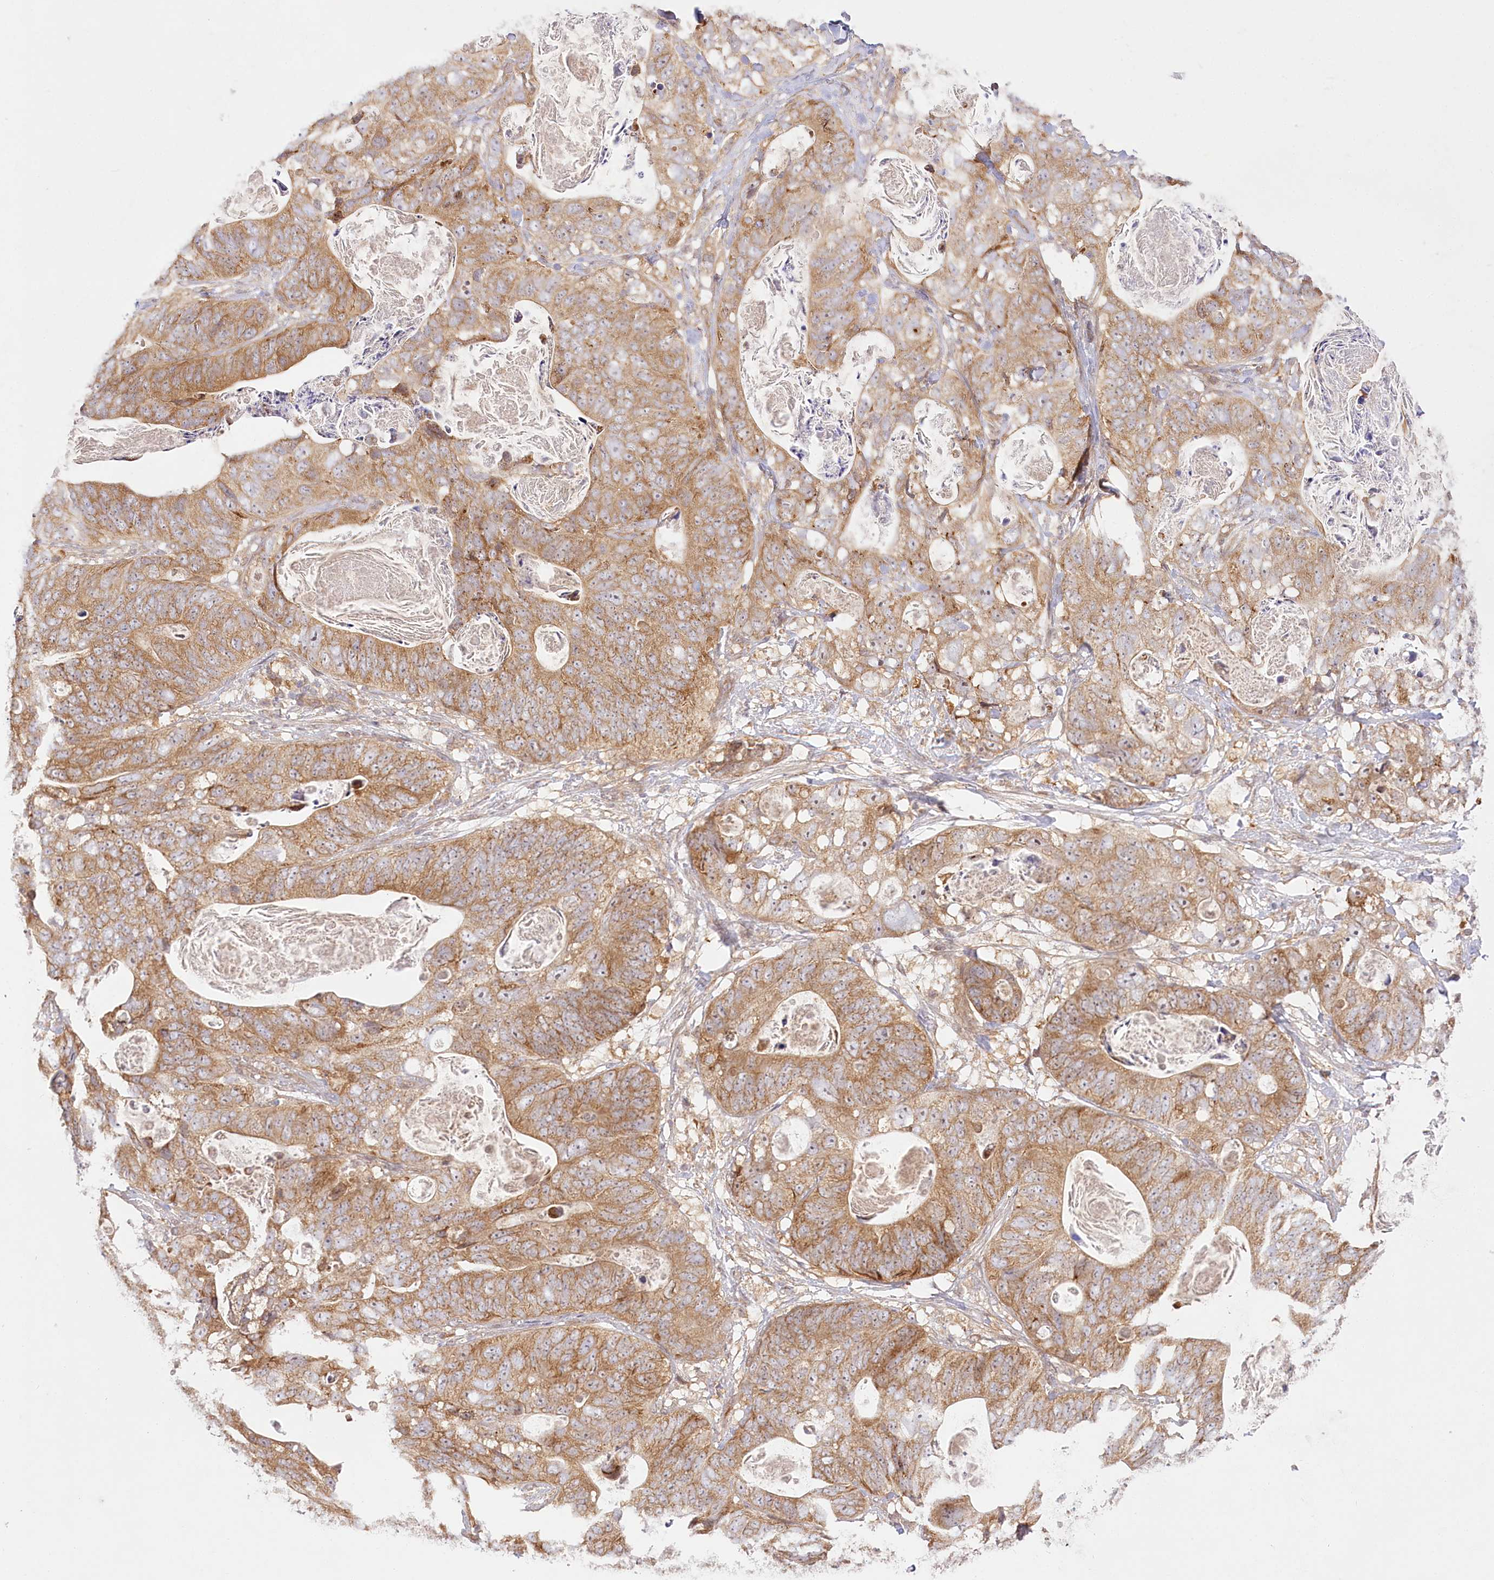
{"staining": {"intensity": "moderate", "quantity": ">75%", "location": "cytoplasmic/membranous"}, "tissue": "stomach cancer", "cell_type": "Tumor cells", "image_type": "cancer", "snomed": [{"axis": "morphology", "description": "Normal tissue, NOS"}, {"axis": "morphology", "description": "Adenocarcinoma, NOS"}, {"axis": "topography", "description": "Stomach"}], "caption": "About >75% of tumor cells in human stomach cancer reveal moderate cytoplasmic/membranous protein positivity as visualized by brown immunohistochemical staining.", "gene": "INPP4B", "patient": {"sex": "female", "age": 89}}